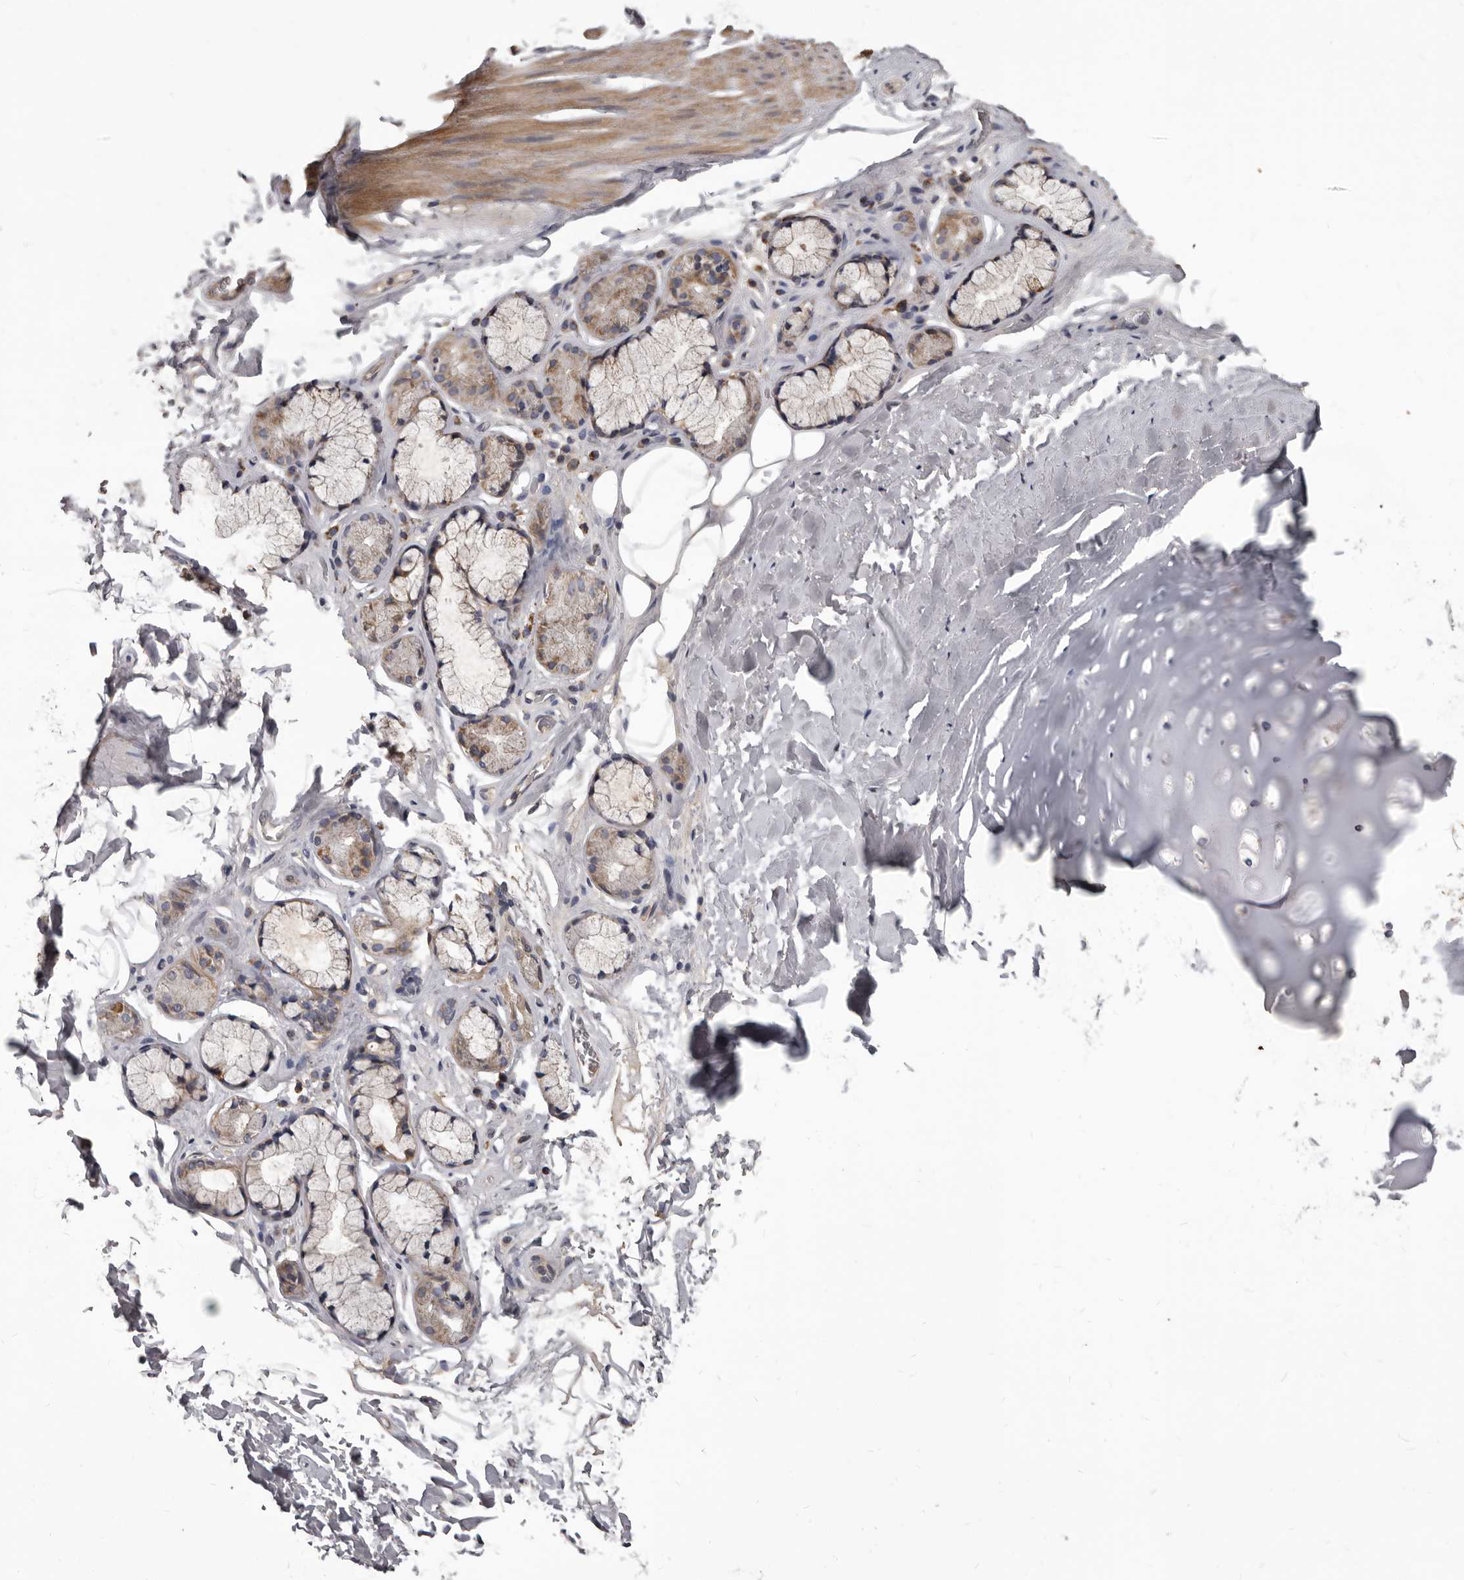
{"staining": {"intensity": "negative", "quantity": "none", "location": "none"}, "tissue": "adipose tissue", "cell_type": "Adipocytes", "image_type": "normal", "snomed": [{"axis": "morphology", "description": "Normal tissue, NOS"}, {"axis": "topography", "description": "Cartilage tissue"}], "caption": "There is no significant staining in adipocytes of adipose tissue. (Immunohistochemistry, brightfield microscopy, high magnification).", "gene": "ALDH5A1", "patient": {"sex": "female", "age": 63}}